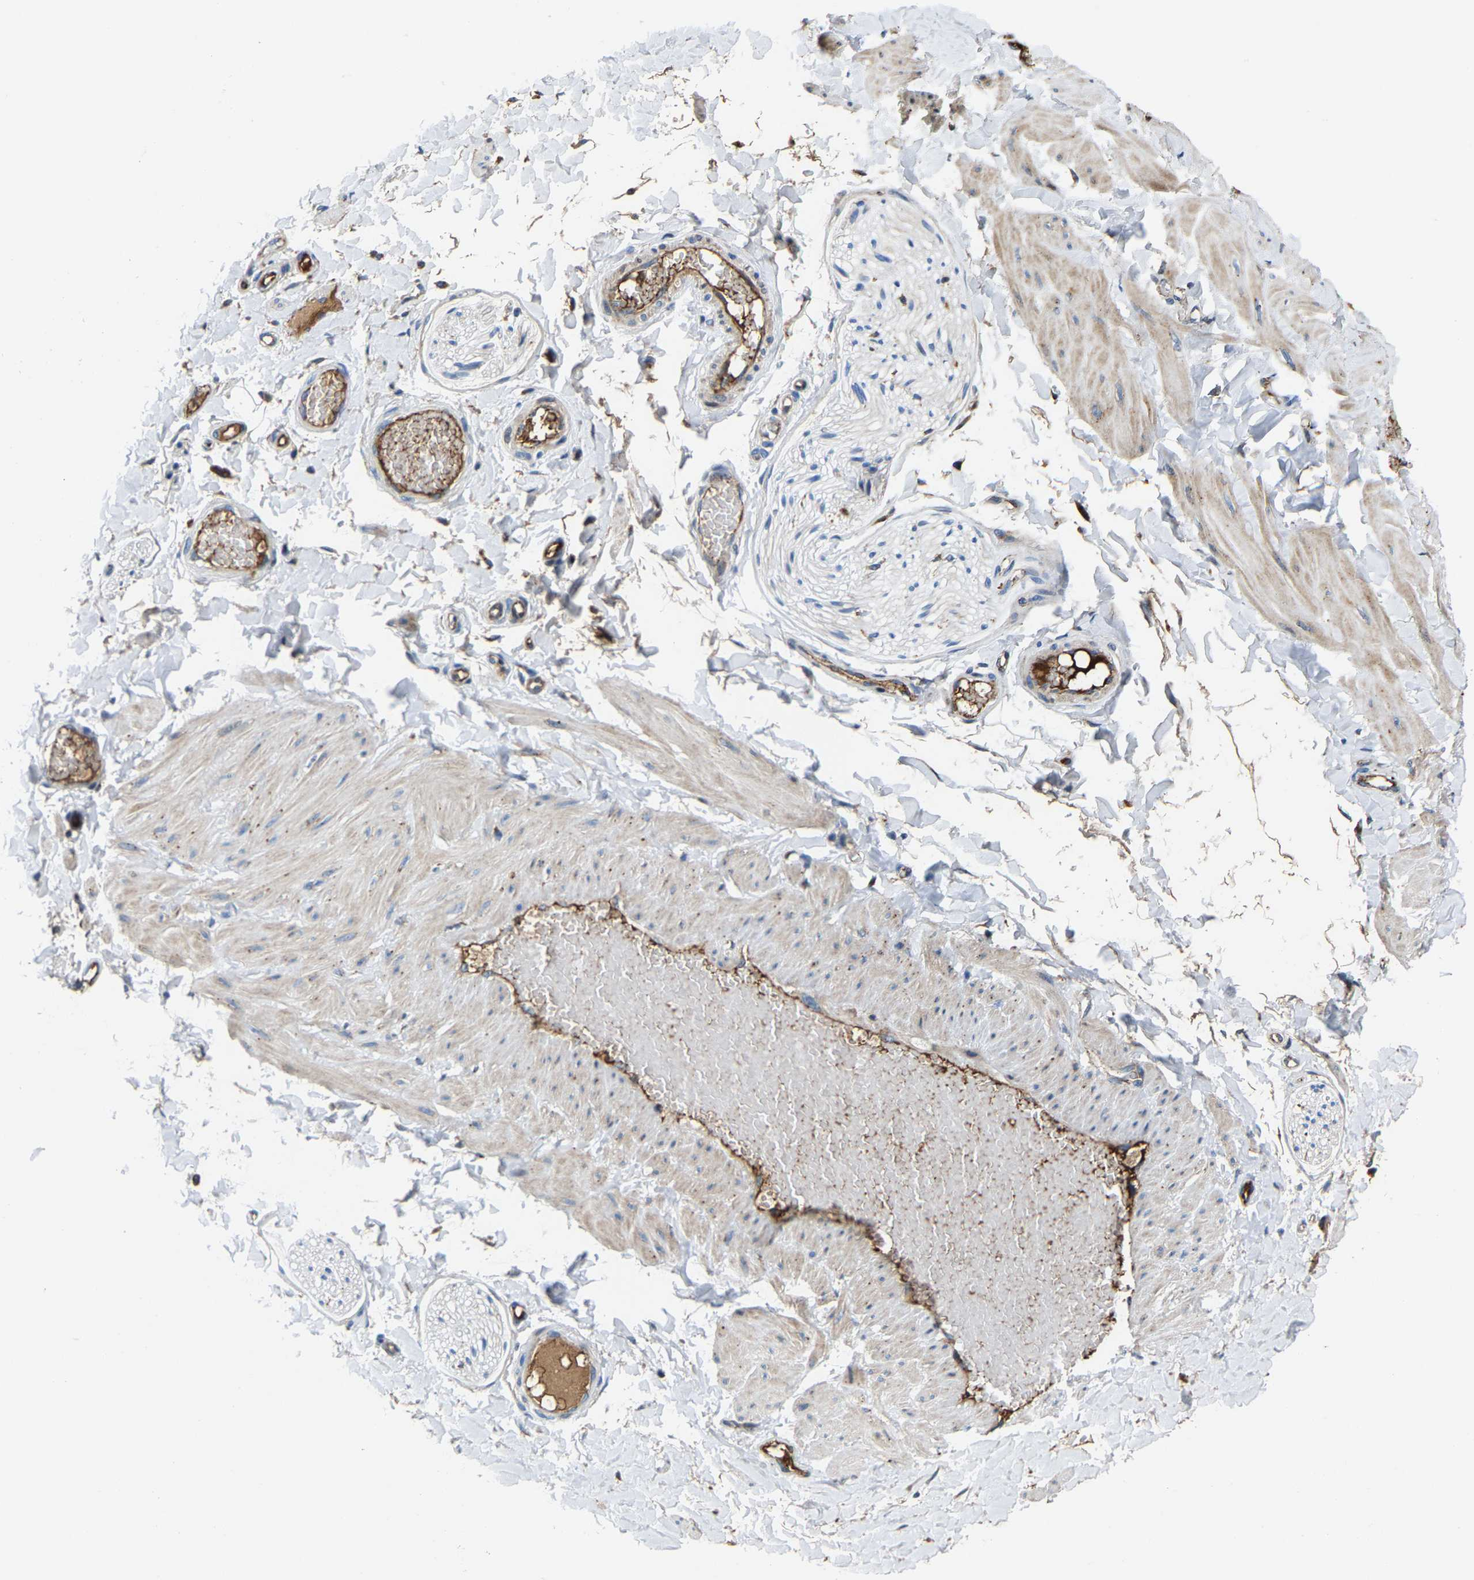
{"staining": {"intensity": "negative", "quantity": "none", "location": "none"}, "tissue": "adipose tissue", "cell_type": "Adipocytes", "image_type": "normal", "snomed": [{"axis": "morphology", "description": "Normal tissue, NOS"}, {"axis": "topography", "description": "Adipose tissue"}, {"axis": "topography", "description": "Vascular tissue"}, {"axis": "topography", "description": "Peripheral nerve tissue"}], "caption": "Adipocytes are negative for protein expression in normal human adipose tissue. (DAB IHC with hematoxylin counter stain).", "gene": "DPP7", "patient": {"sex": "male", "age": 25}}